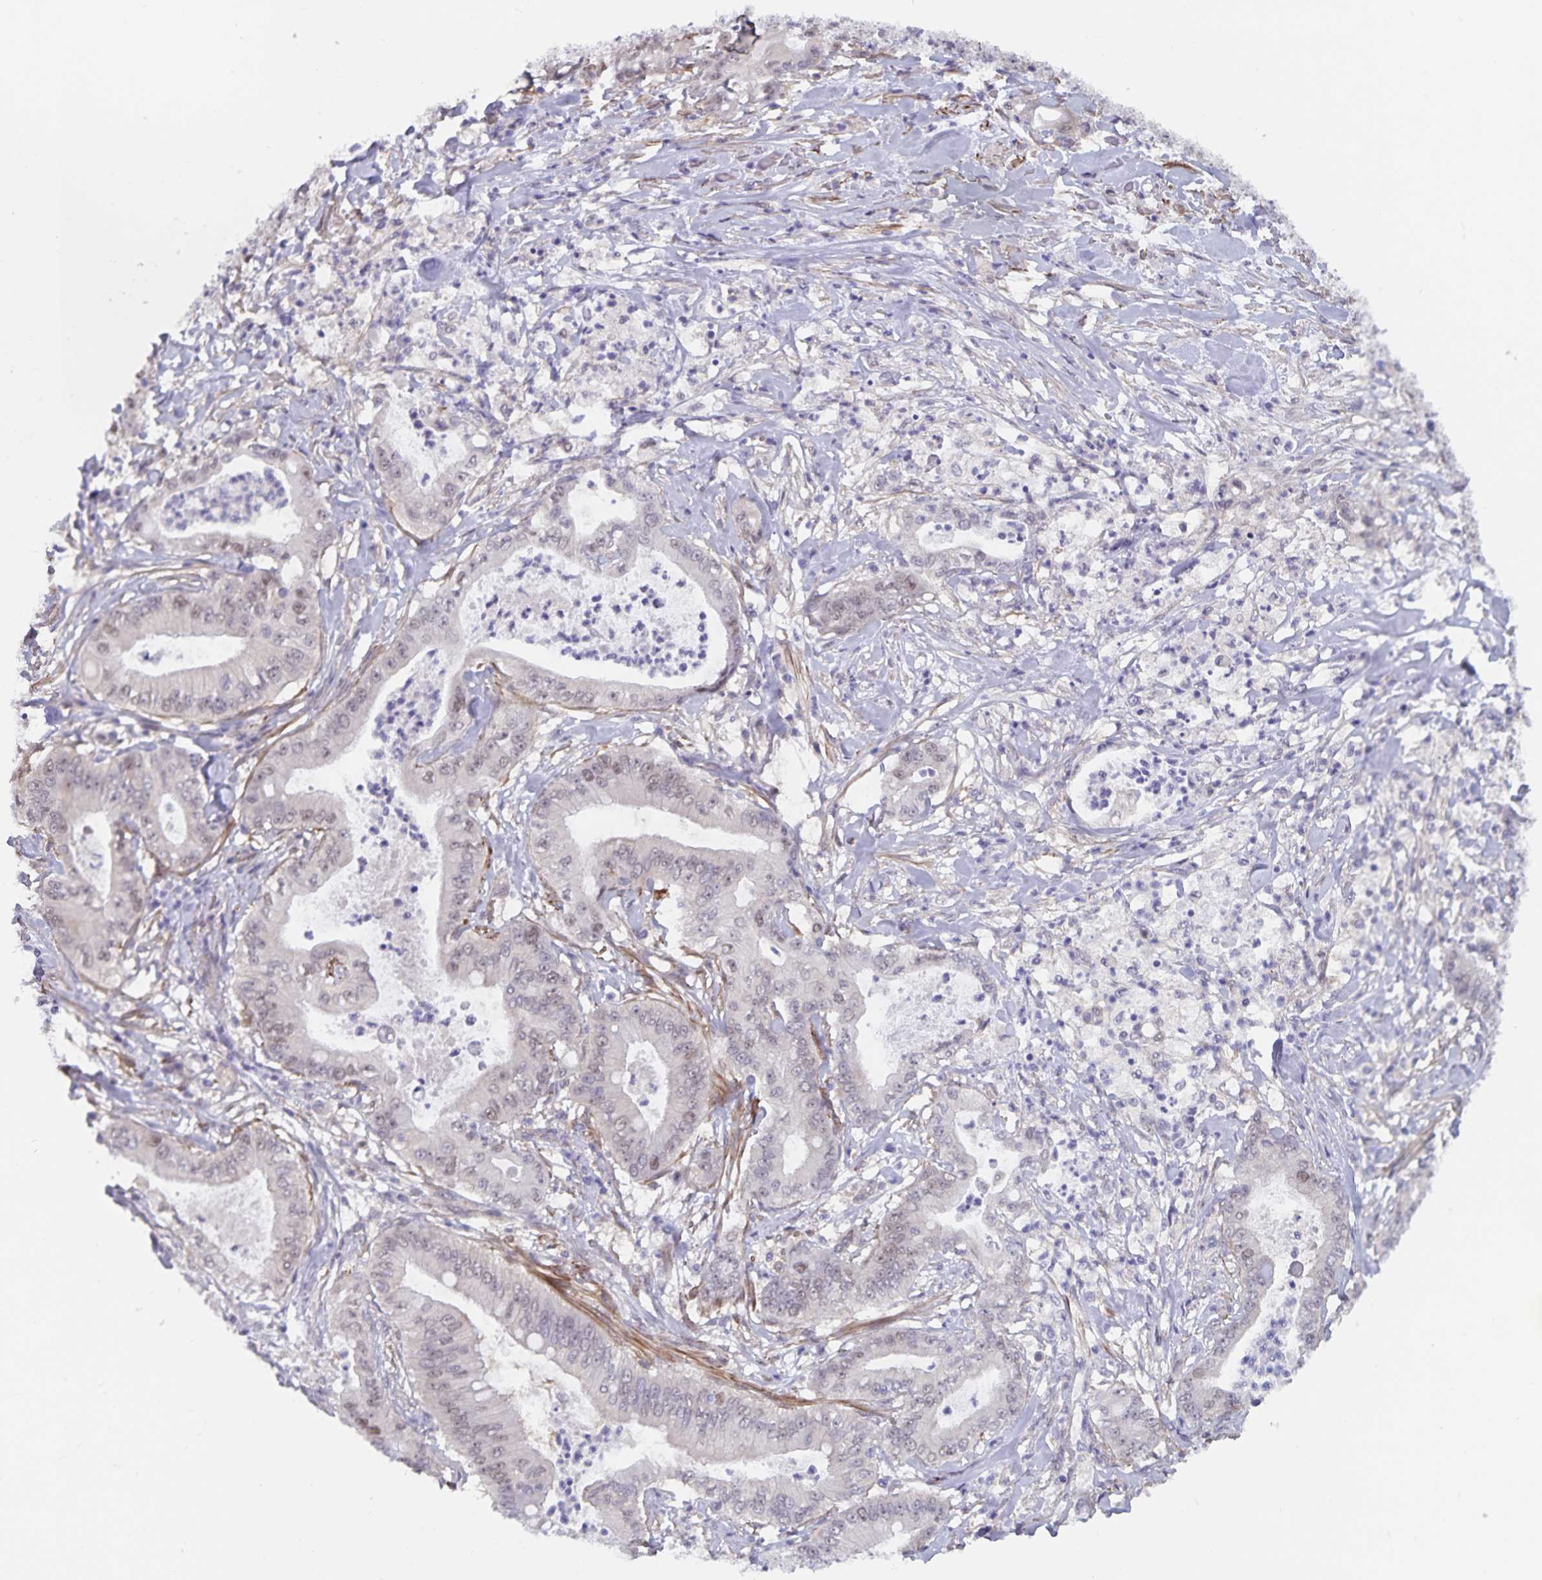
{"staining": {"intensity": "weak", "quantity": "<25%", "location": "nuclear"}, "tissue": "pancreatic cancer", "cell_type": "Tumor cells", "image_type": "cancer", "snomed": [{"axis": "morphology", "description": "Adenocarcinoma, NOS"}, {"axis": "topography", "description": "Pancreas"}], "caption": "Adenocarcinoma (pancreatic) stained for a protein using immunohistochemistry exhibits no positivity tumor cells.", "gene": "BAG6", "patient": {"sex": "male", "age": 71}}